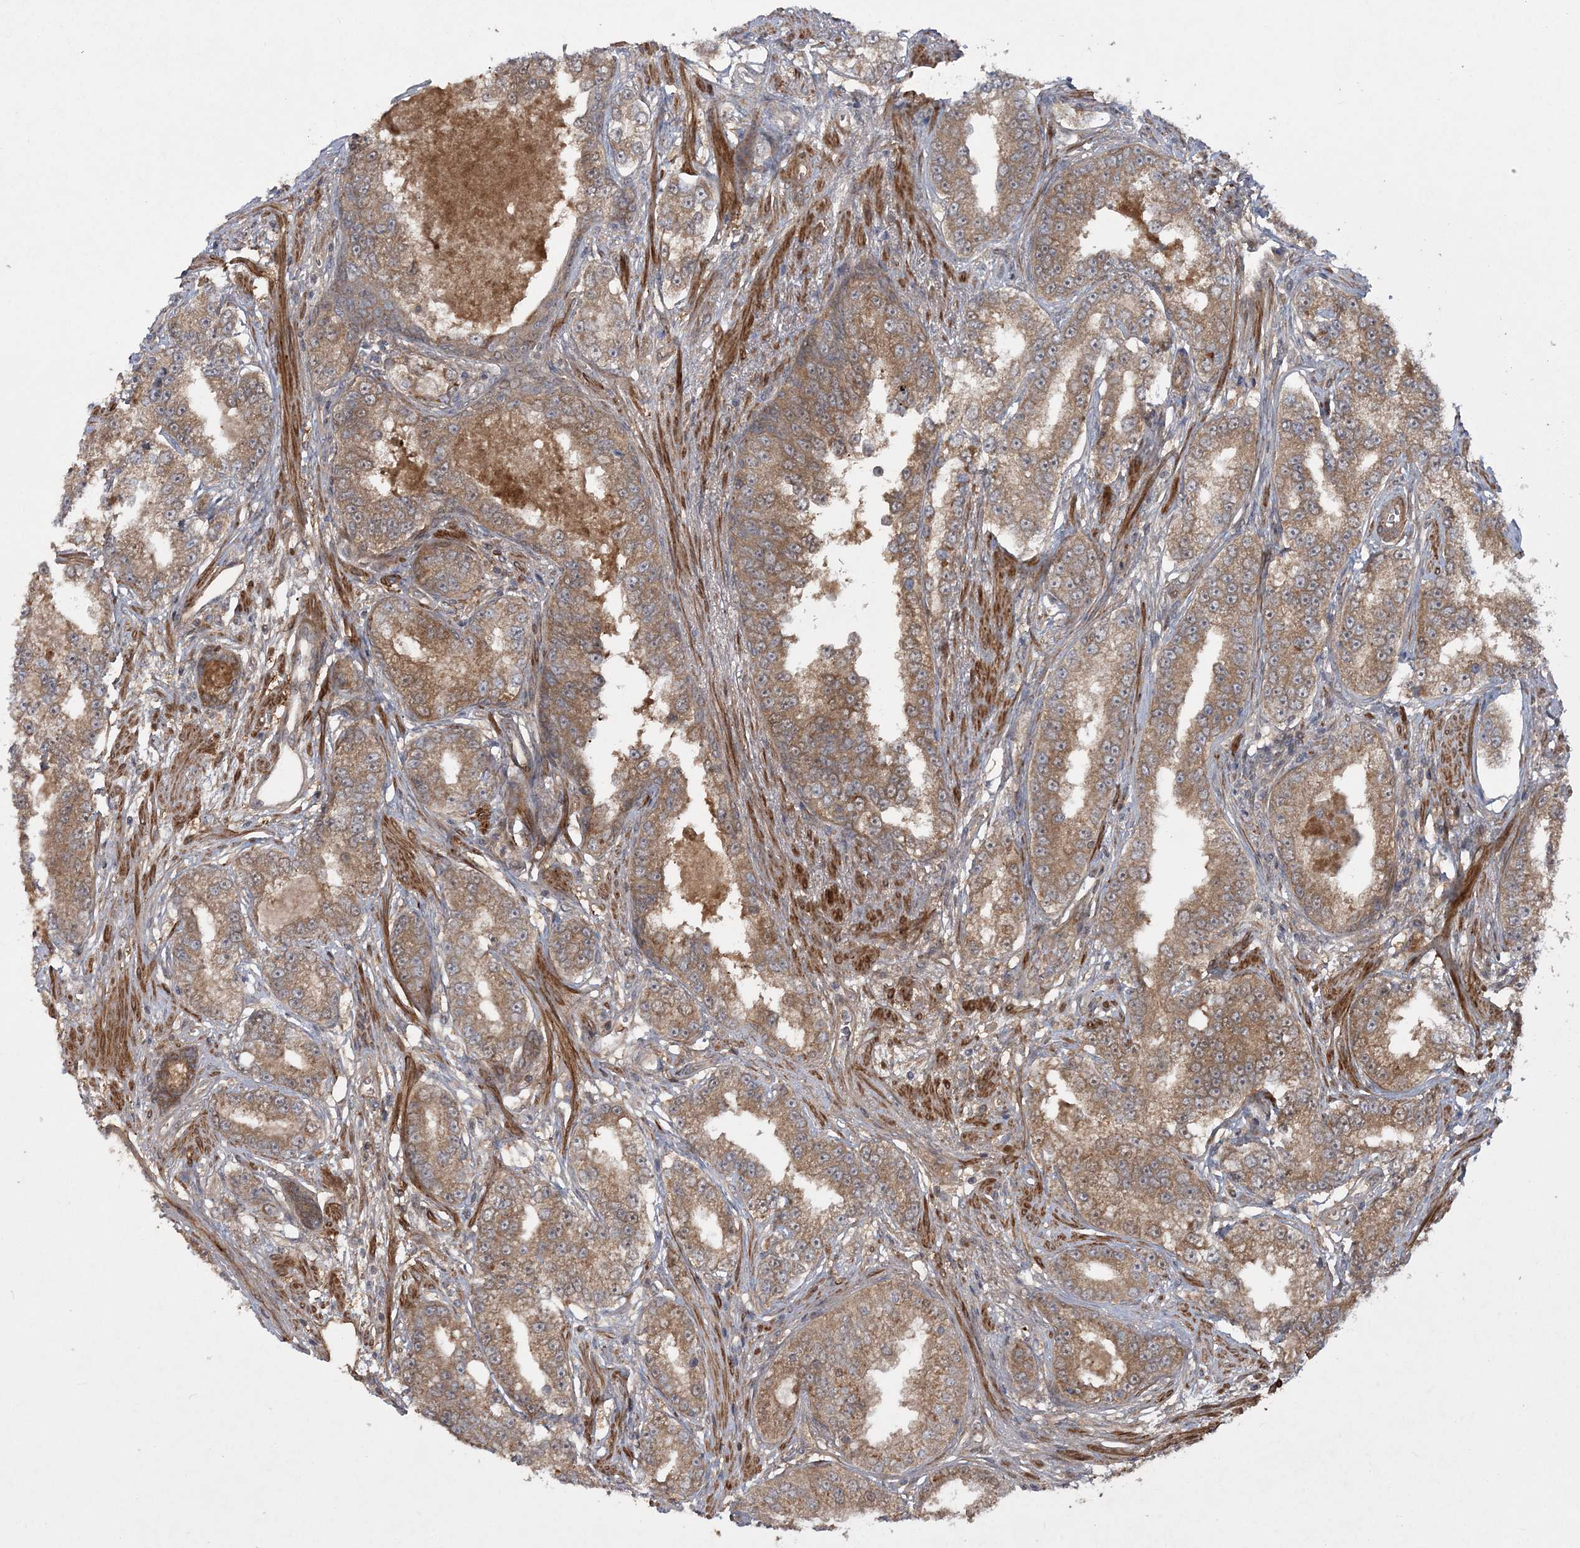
{"staining": {"intensity": "moderate", "quantity": ">75%", "location": "cytoplasmic/membranous"}, "tissue": "prostate cancer", "cell_type": "Tumor cells", "image_type": "cancer", "snomed": [{"axis": "morphology", "description": "Normal tissue, NOS"}, {"axis": "morphology", "description": "Adenocarcinoma, High grade"}, {"axis": "topography", "description": "Prostate"}], "caption": "Prostate cancer (adenocarcinoma (high-grade)) stained with a brown dye exhibits moderate cytoplasmic/membranous positive expression in approximately >75% of tumor cells.", "gene": "MOCS2", "patient": {"sex": "male", "age": 83}}